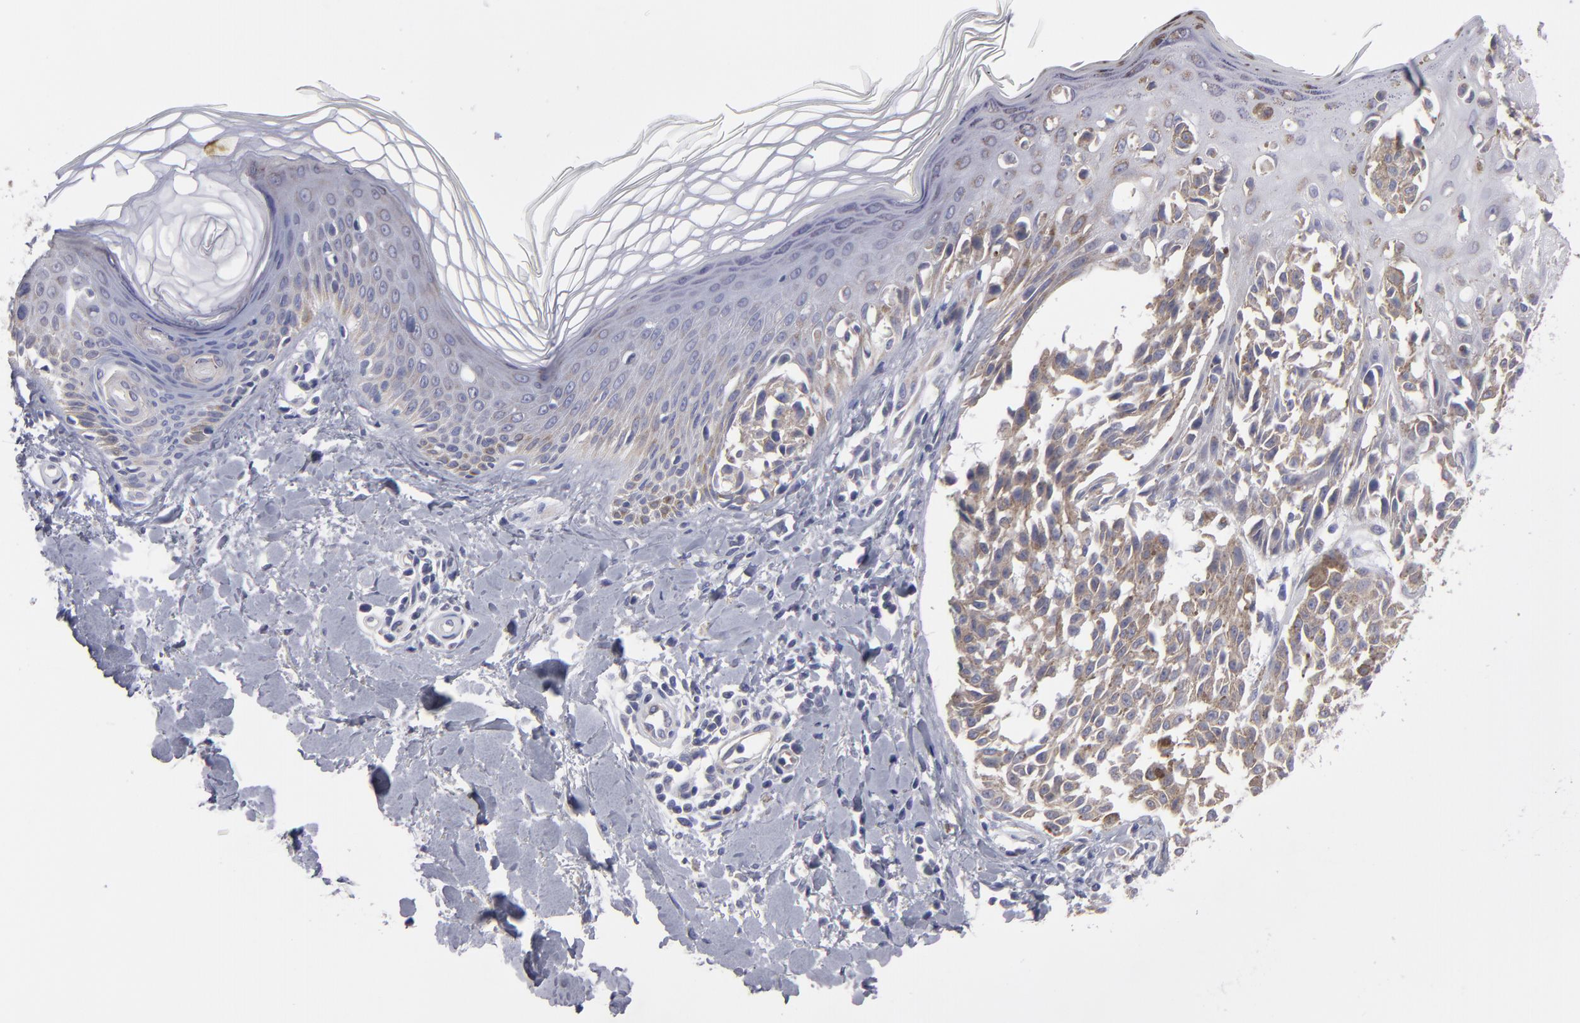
{"staining": {"intensity": "moderate", "quantity": ">75%", "location": "cytoplasmic/membranous"}, "tissue": "melanoma", "cell_type": "Tumor cells", "image_type": "cancer", "snomed": [{"axis": "morphology", "description": "Malignant melanoma, NOS"}, {"axis": "topography", "description": "Skin"}], "caption": "Moderate cytoplasmic/membranous staining is seen in approximately >75% of tumor cells in melanoma. (DAB (3,3'-diaminobenzidine) IHC, brown staining for protein, blue staining for nuclei).", "gene": "SLMAP", "patient": {"sex": "female", "age": 38}}